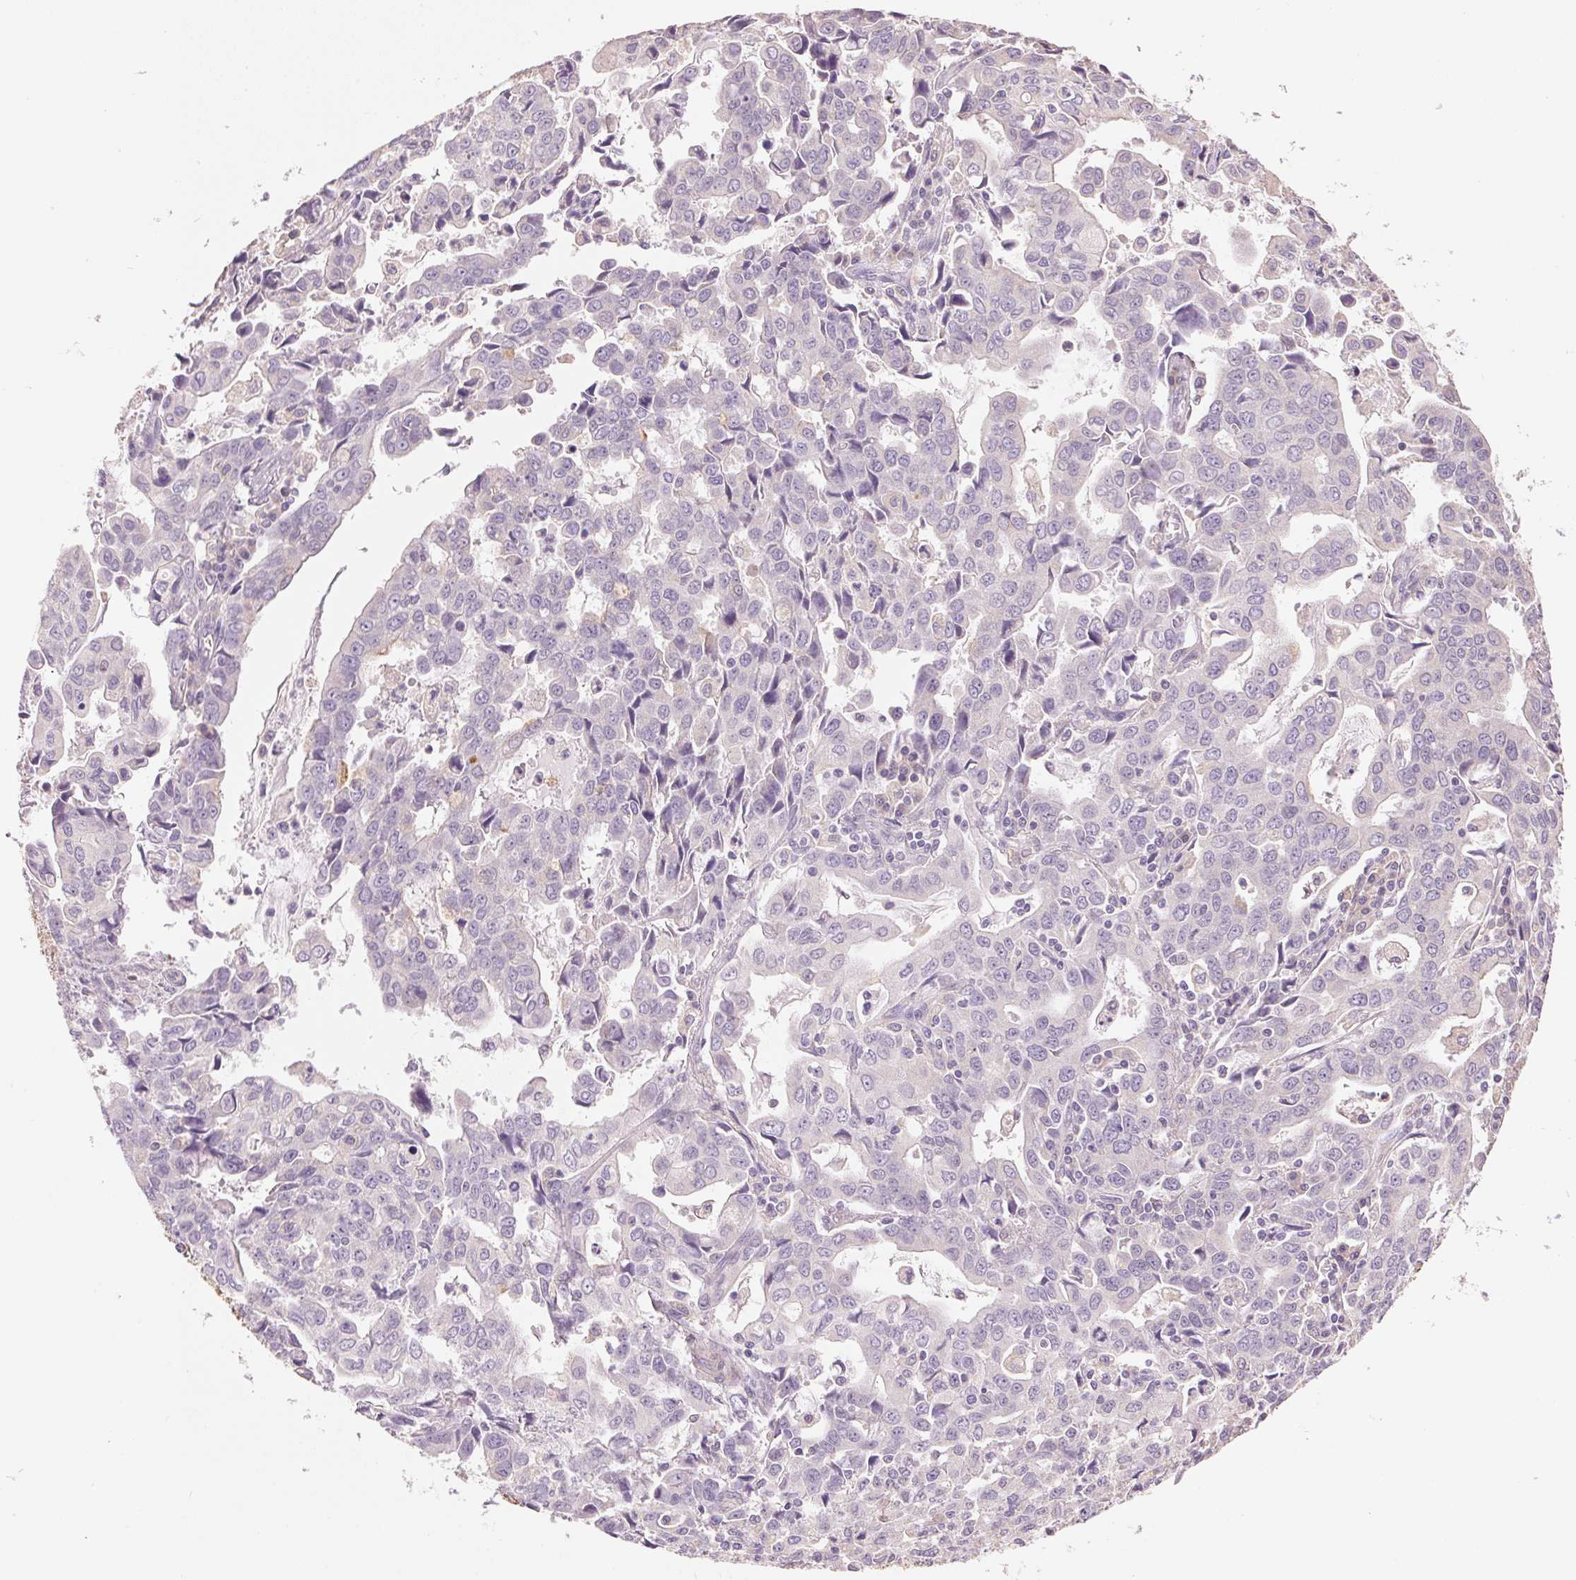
{"staining": {"intensity": "negative", "quantity": "none", "location": "none"}, "tissue": "stomach cancer", "cell_type": "Tumor cells", "image_type": "cancer", "snomed": [{"axis": "morphology", "description": "Adenocarcinoma, NOS"}, {"axis": "topography", "description": "Stomach, upper"}], "caption": "Stomach adenocarcinoma was stained to show a protein in brown. There is no significant staining in tumor cells.", "gene": "LYZL6", "patient": {"sex": "male", "age": 85}}